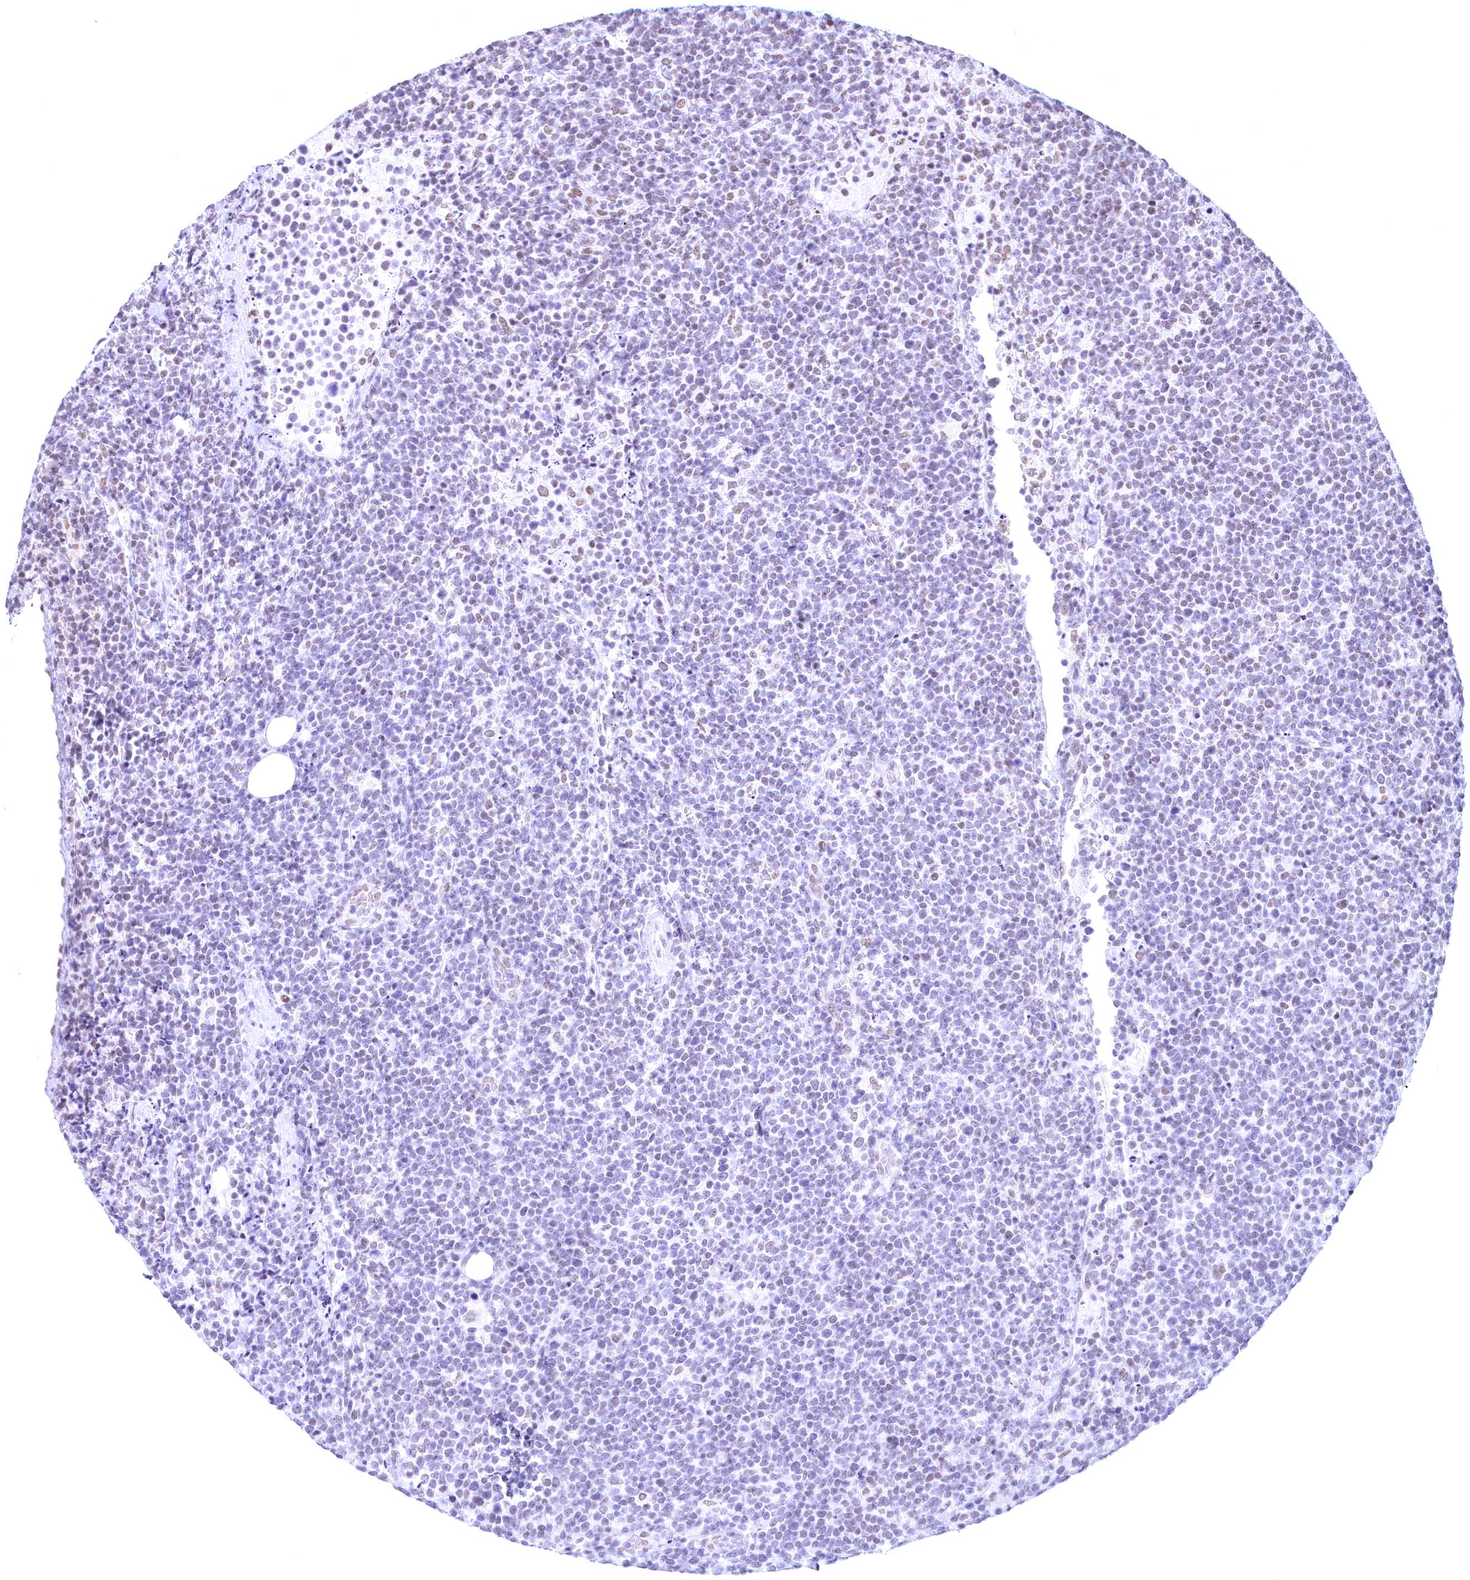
{"staining": {"intensity": "weak", "quantity": "<25%", "location": "nuclear"}, "tissue": "lymphoma", "cell_type": "Tumor cells", "image_type": "cancer", "snomed": [{"axis": "morphology", "description": "Malignant lymphoma, non-Hodgkin's type, High grade"}, {"axis": "topography", "description": "Lymph node"}], "caption": "Lymphoma was stained to show a protein in brown. There is no significant positivity in tumor cells.", "gene": "CDC26", "patient": {"sex": "male", "age": 61}}